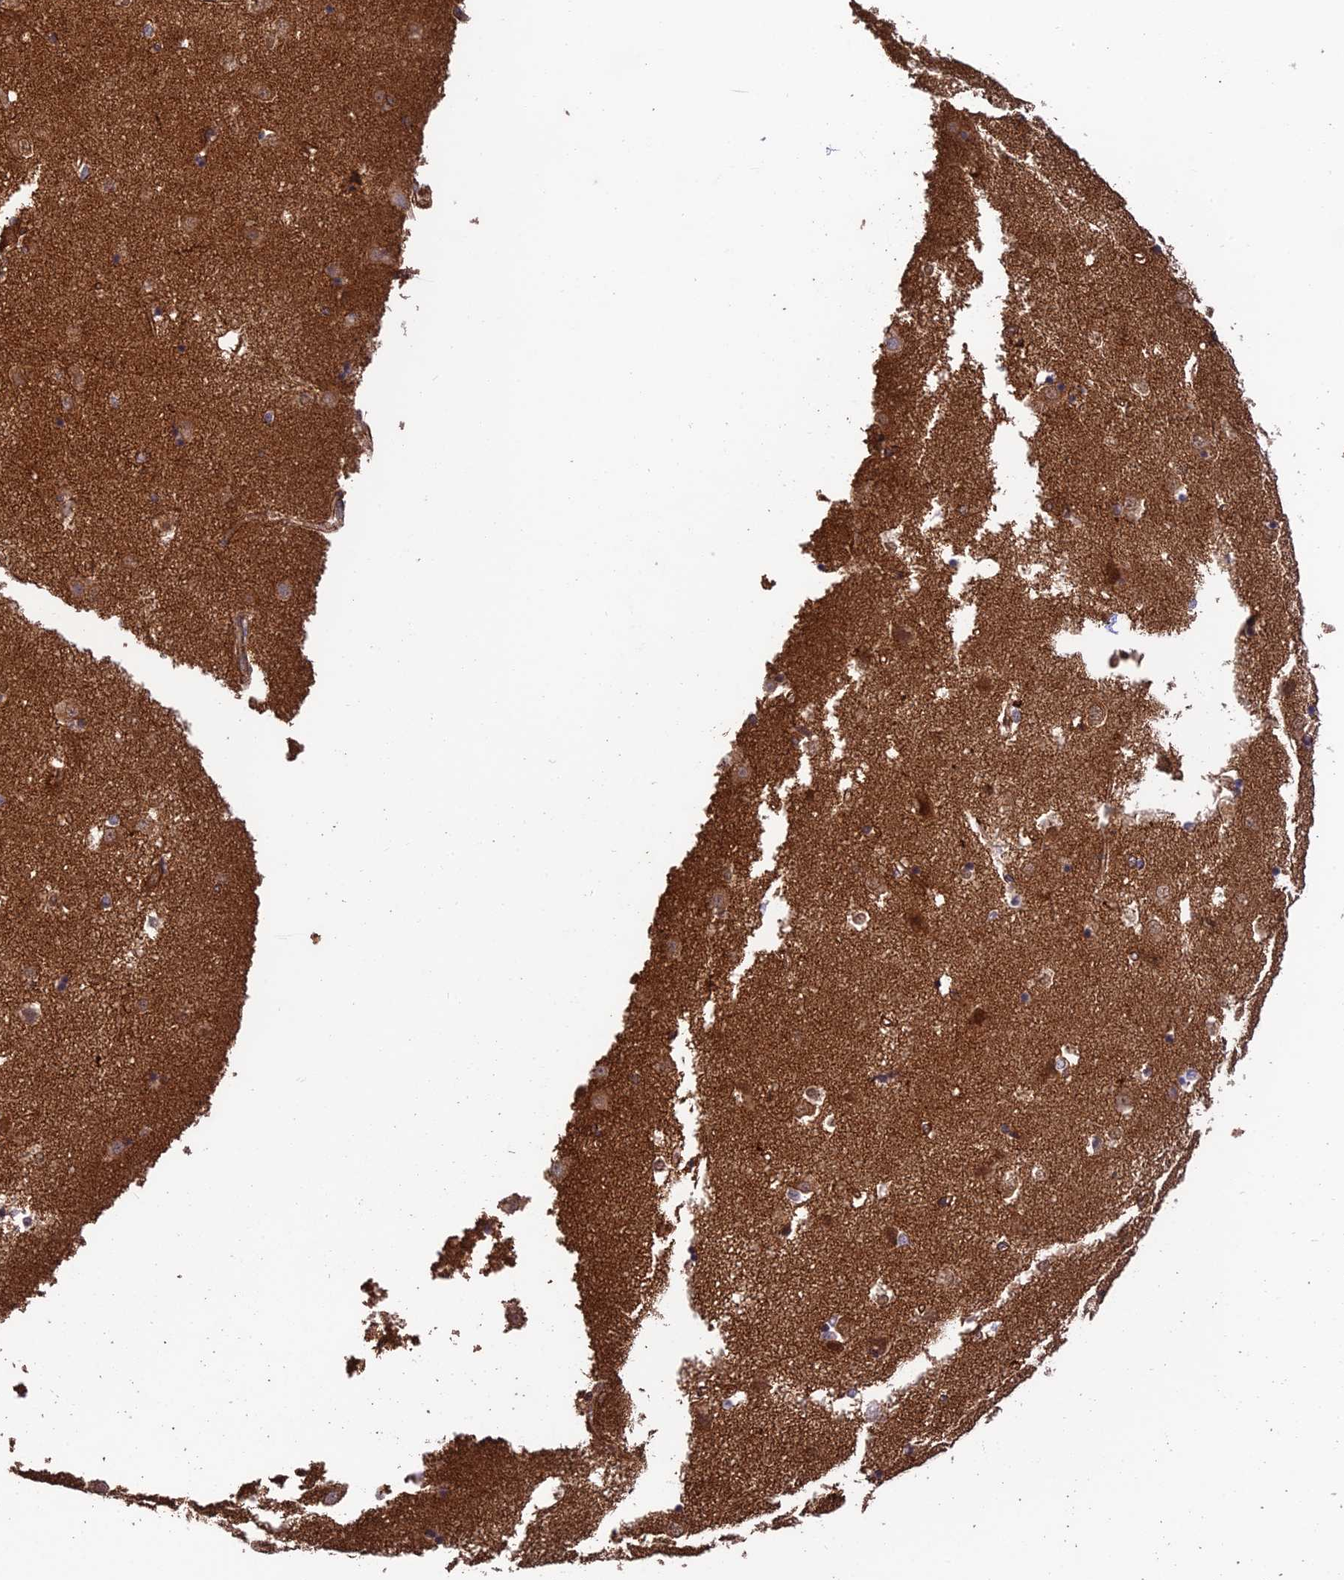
{"staining": {"intensity": "moderate", "quantity": "<25%", "location": "cytoplasmic/membranous"}, "tissue": "caudate", "cell_type": "Glial cells", "image_type": "normal", "snomed": [{"axis": "morphology", "description": "Normal tissue, NOS"}, {"axis": "topography", "description": "Lateral ventricle wall"}], "caption": "Protein staining of normal caudate shows moderate cytoplasmic/membranous staining in approximately <25% of glial cells. (DAB IHC, brown staining for protein, blue staining for nuclei).", "gene": "HOMER2", "patient": {"sex": "male", "age": 45}}